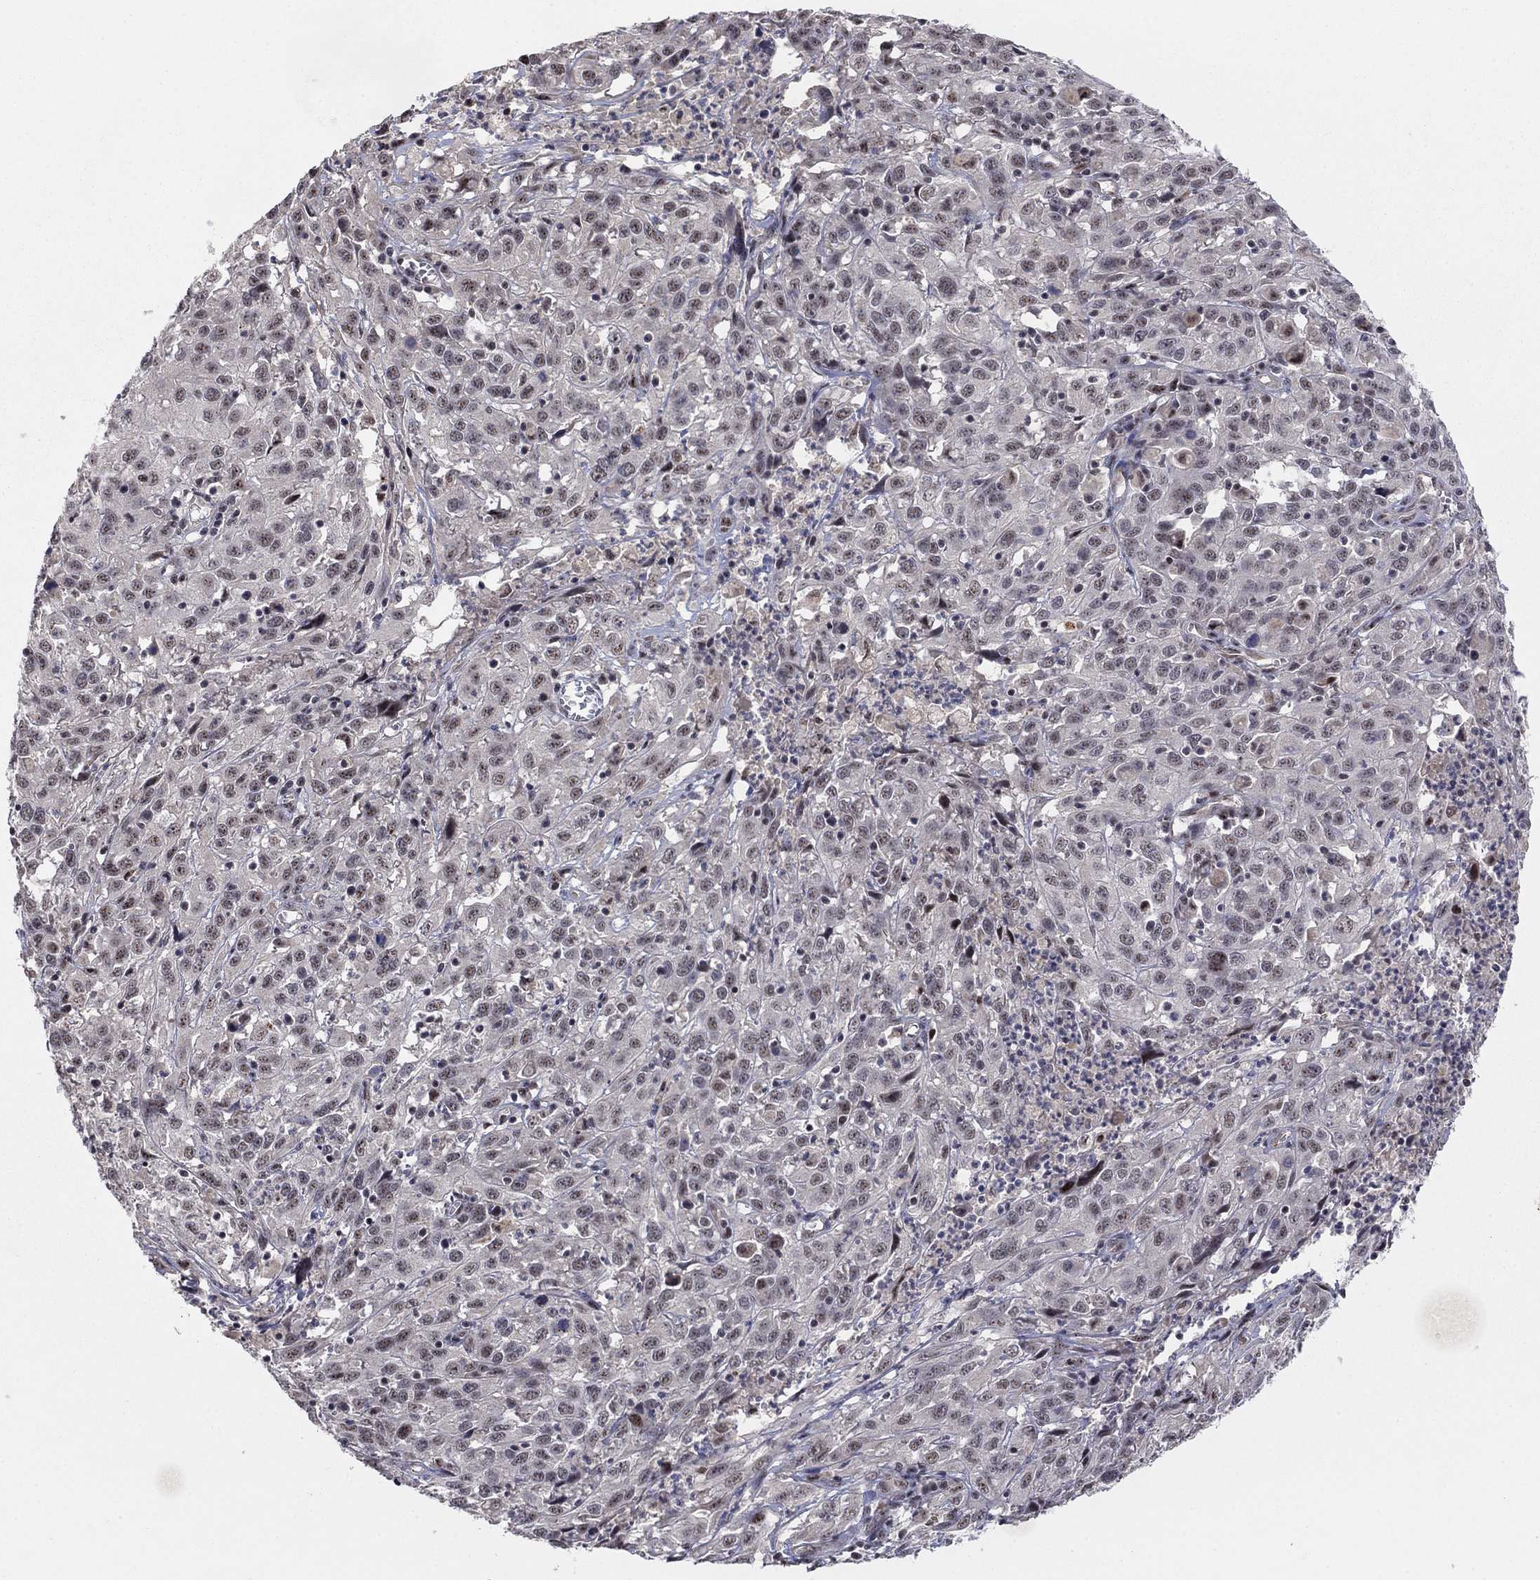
{"staining": {"intensity": "negative", "quantity": "none", "location": "none"}, "tissue": "cervical cancer", "cell_type": "Tumor cells", "image_type": "cancer", "snomed": [{"axis": "morphology", "description": "Squamous cell carcinoma, NOS"}, {"axis": "topography", "description": "Cervix"}], "caption": "High power microscopy micrograph of an immunohistochemistry photomicrograph of cervical cancer (squamous cell carcinoma), revealing no significant expression in tumor cells.", "gene": "ZNF395", "patient": {"sex": "female", "age": 32}}